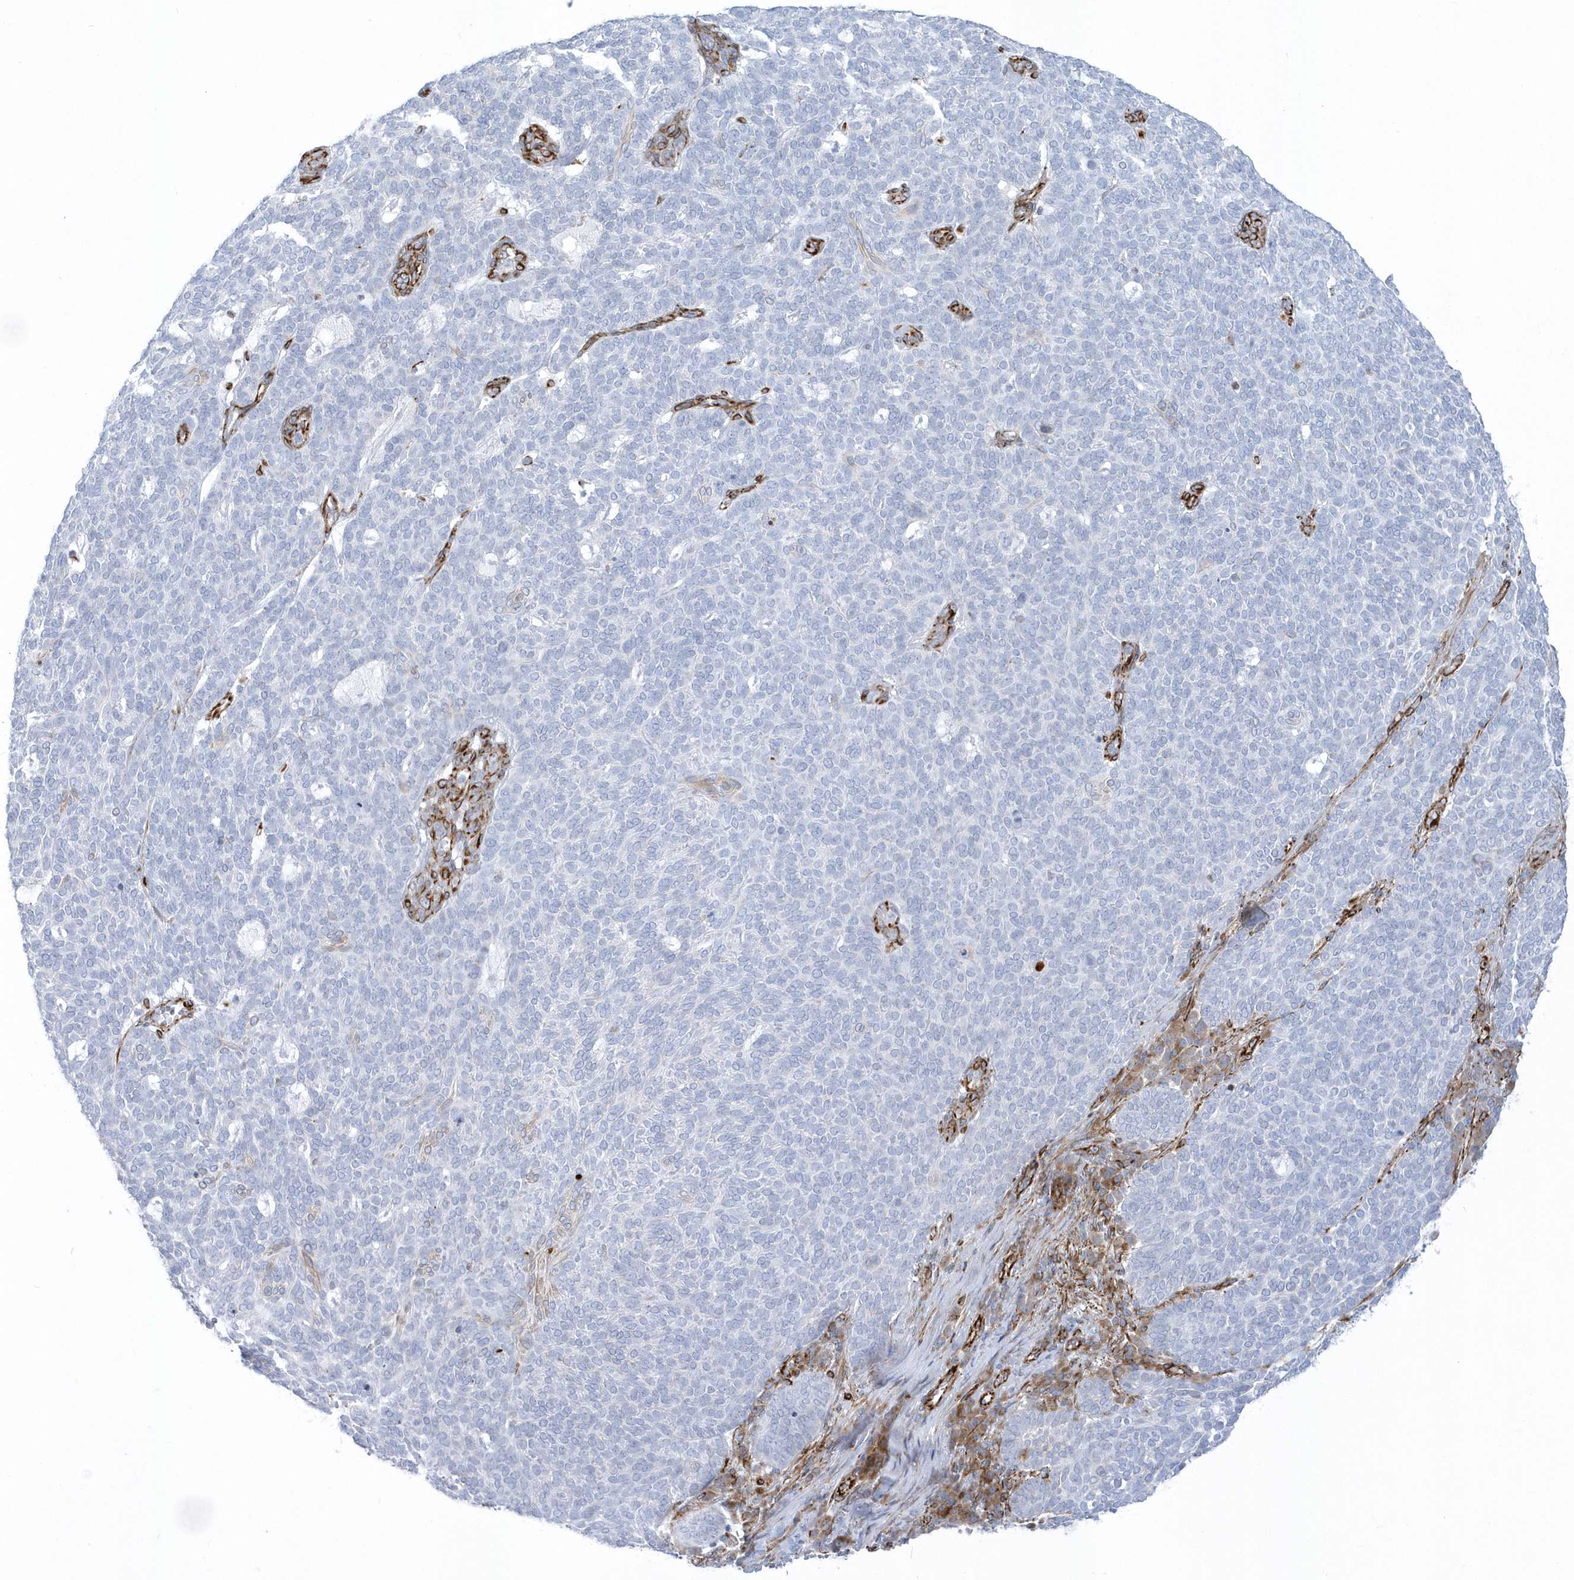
{"staining": {"intensity": "negative", "quantity": "none", "location": "none"}, "tissue": "skin cancer", "cell_type": "Tumor cells", "image_type": "cancer", "snomed": [{"axis": "morphology", "description": "Squamous cell carcinoma, NOS"}, {"axis": "topography", "description": "Skin"}], "caption": "Immunohistochemistry of human skin squamous cell carcinoma reveals no expression in tumor cells. (Stains: DAB (3,3'-diaminobenzidine) IHC with hematoxylin counter stain, Microscopy: brightfield microscopy at high magnification).", "gene": "PPIL6", "patient": {"sex": "female", "age": 90}}